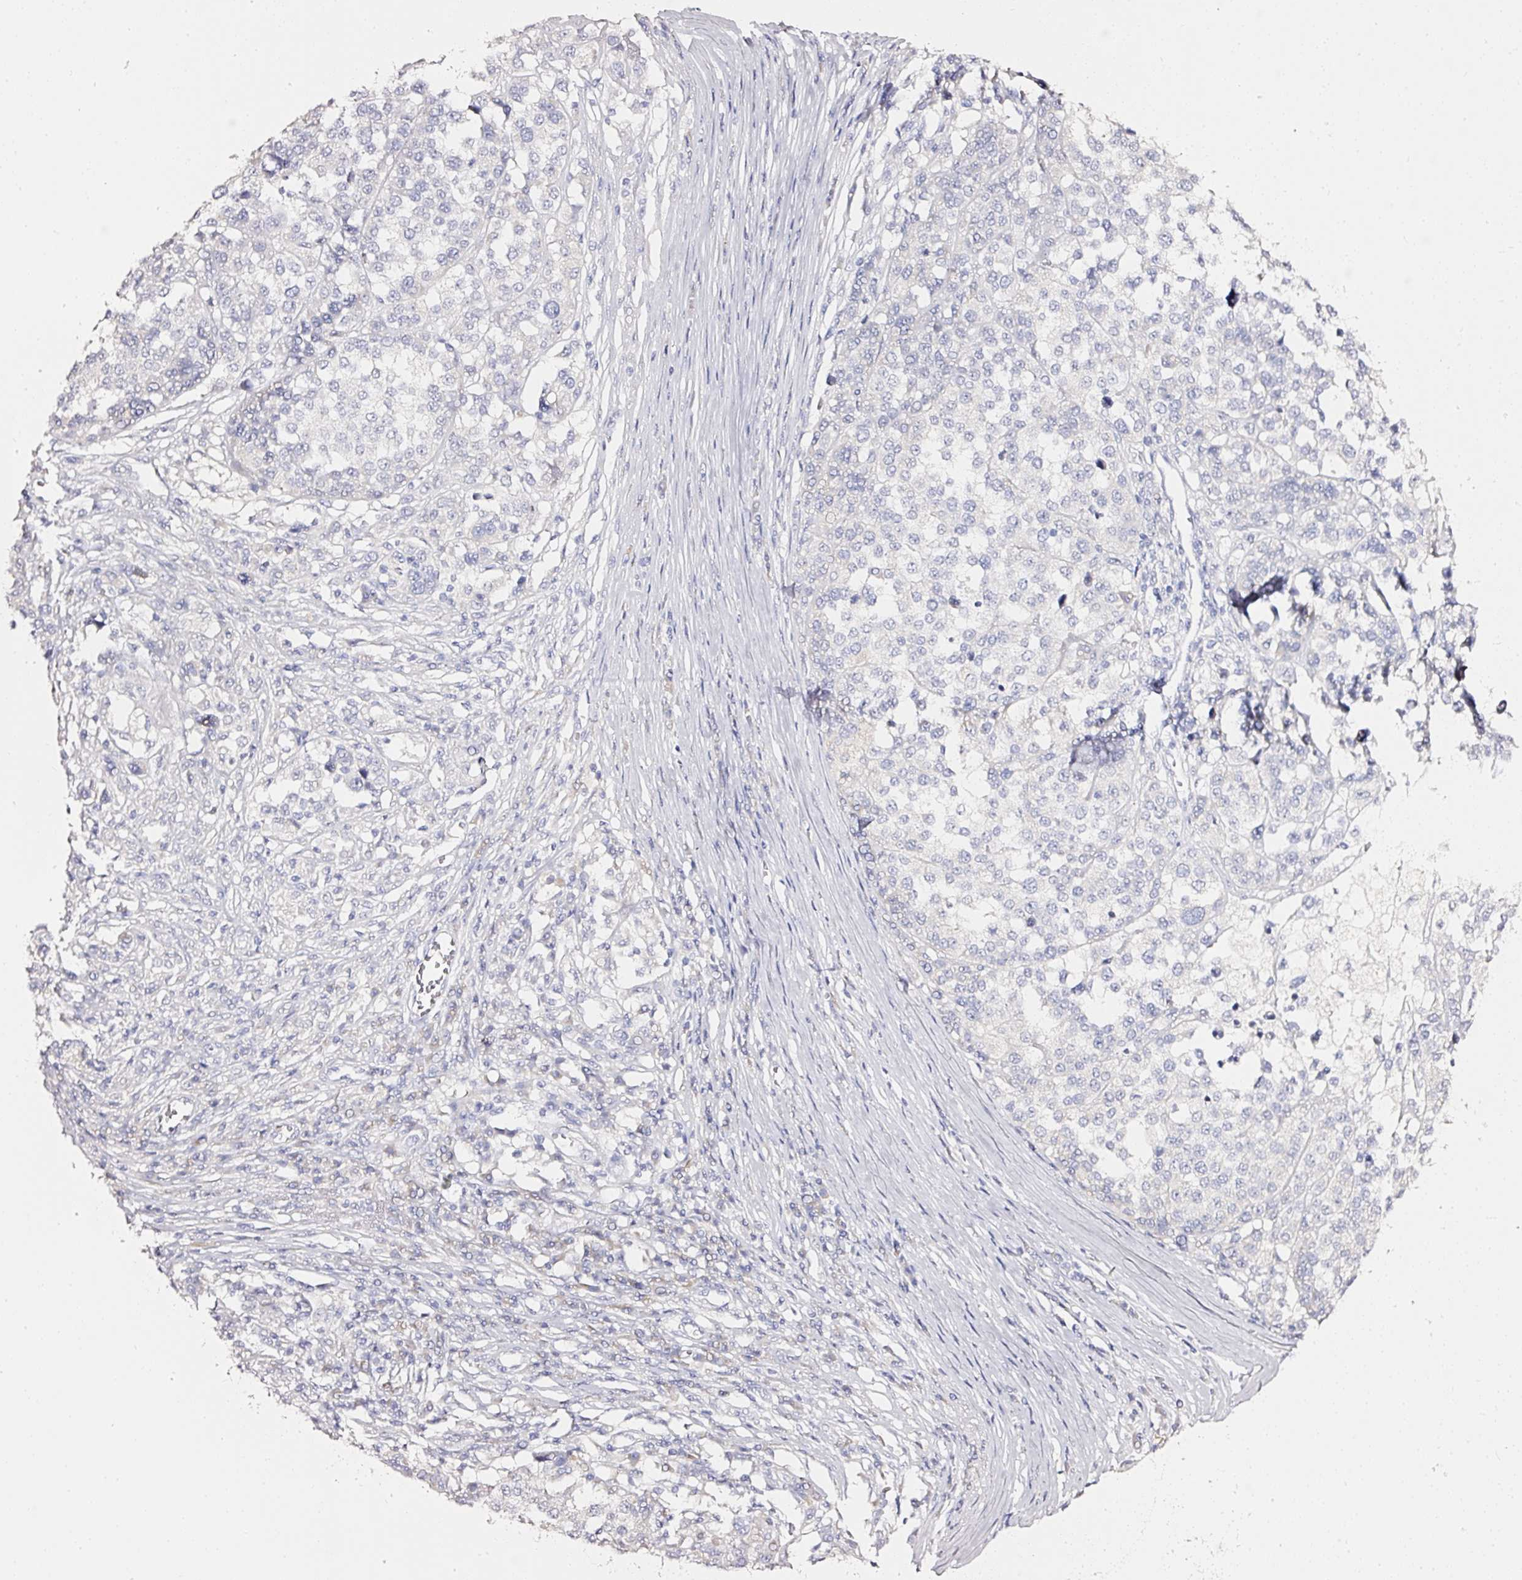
{"staining": {"intensity": "negative", "quantity": "none", "location": "none"}, "tissue": "melanoma", "cell_type": "Tumor cells", "image_type": "cancer", "snomed": [{"axis": "morphology", "description": "Malignant melanoma, Metastatic site"}, {"axis": "topography", "description": "Lymph node"}], "caption": "High magnification brightfield microscopy of melanoma stained with DAB (brown) and counterstained with hematoxylin (blue): tumor cells show no significant expression.", "gene": "PDXDC1", "patient": {"sex": "male", "age": 44}}